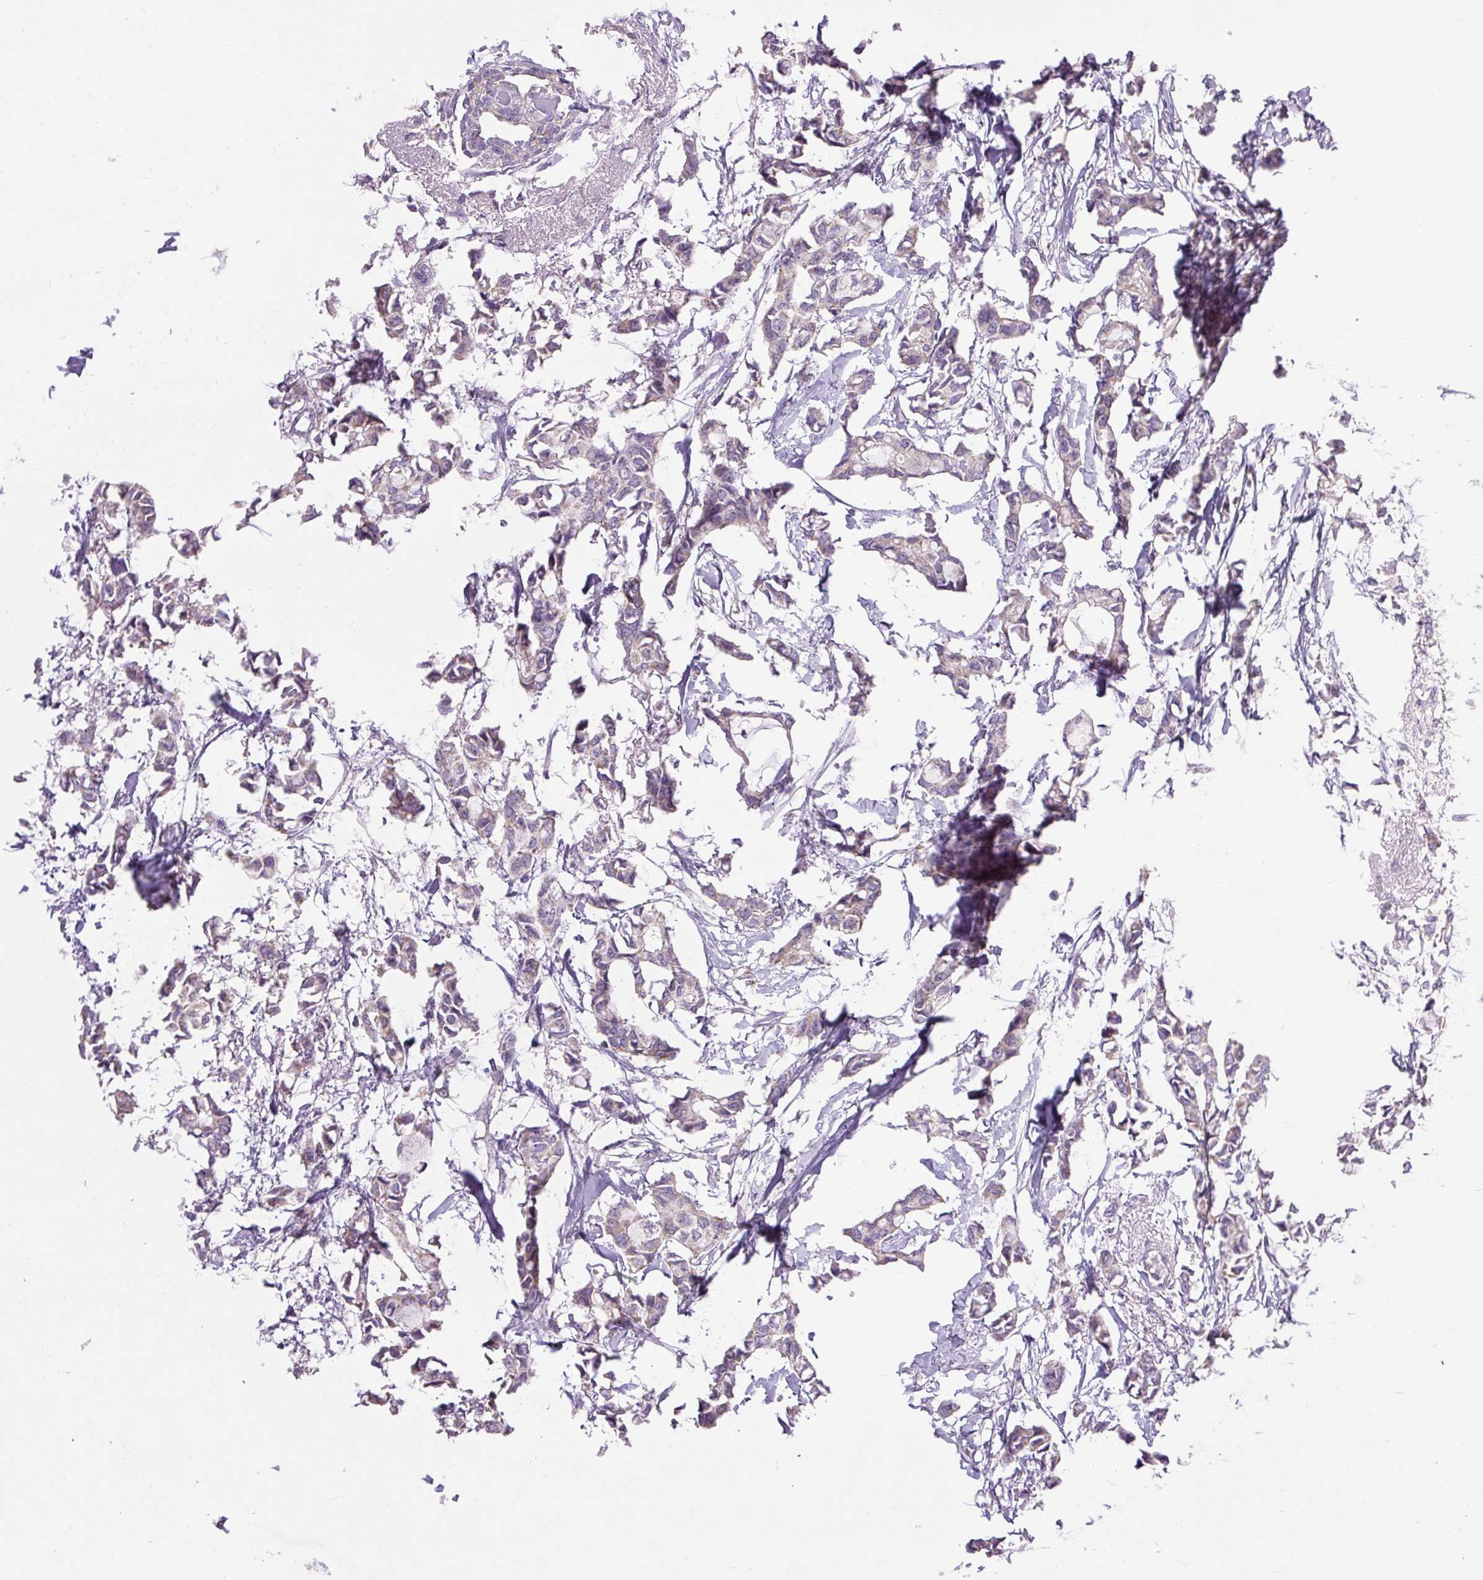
{"staining": {"intensity": "weak", "quantity": "<25%", "location": "cytoplasmic/membranous"}, "tissue": "breast cancer", "cell_type": "Tumor cells", "image_type": "cancer", "snomed": [{"axis": "morphology", "description": "Duct carcinoma"}, {"axis": "topography", "description": "Breast"}], "caption": "DAB immunohistochemical staining of human intraductal carcinoma (breast) reveals no significant expression in tumor cells.", "gene": "RNASE10", "patient": {"sex": "female", "age": 73}}